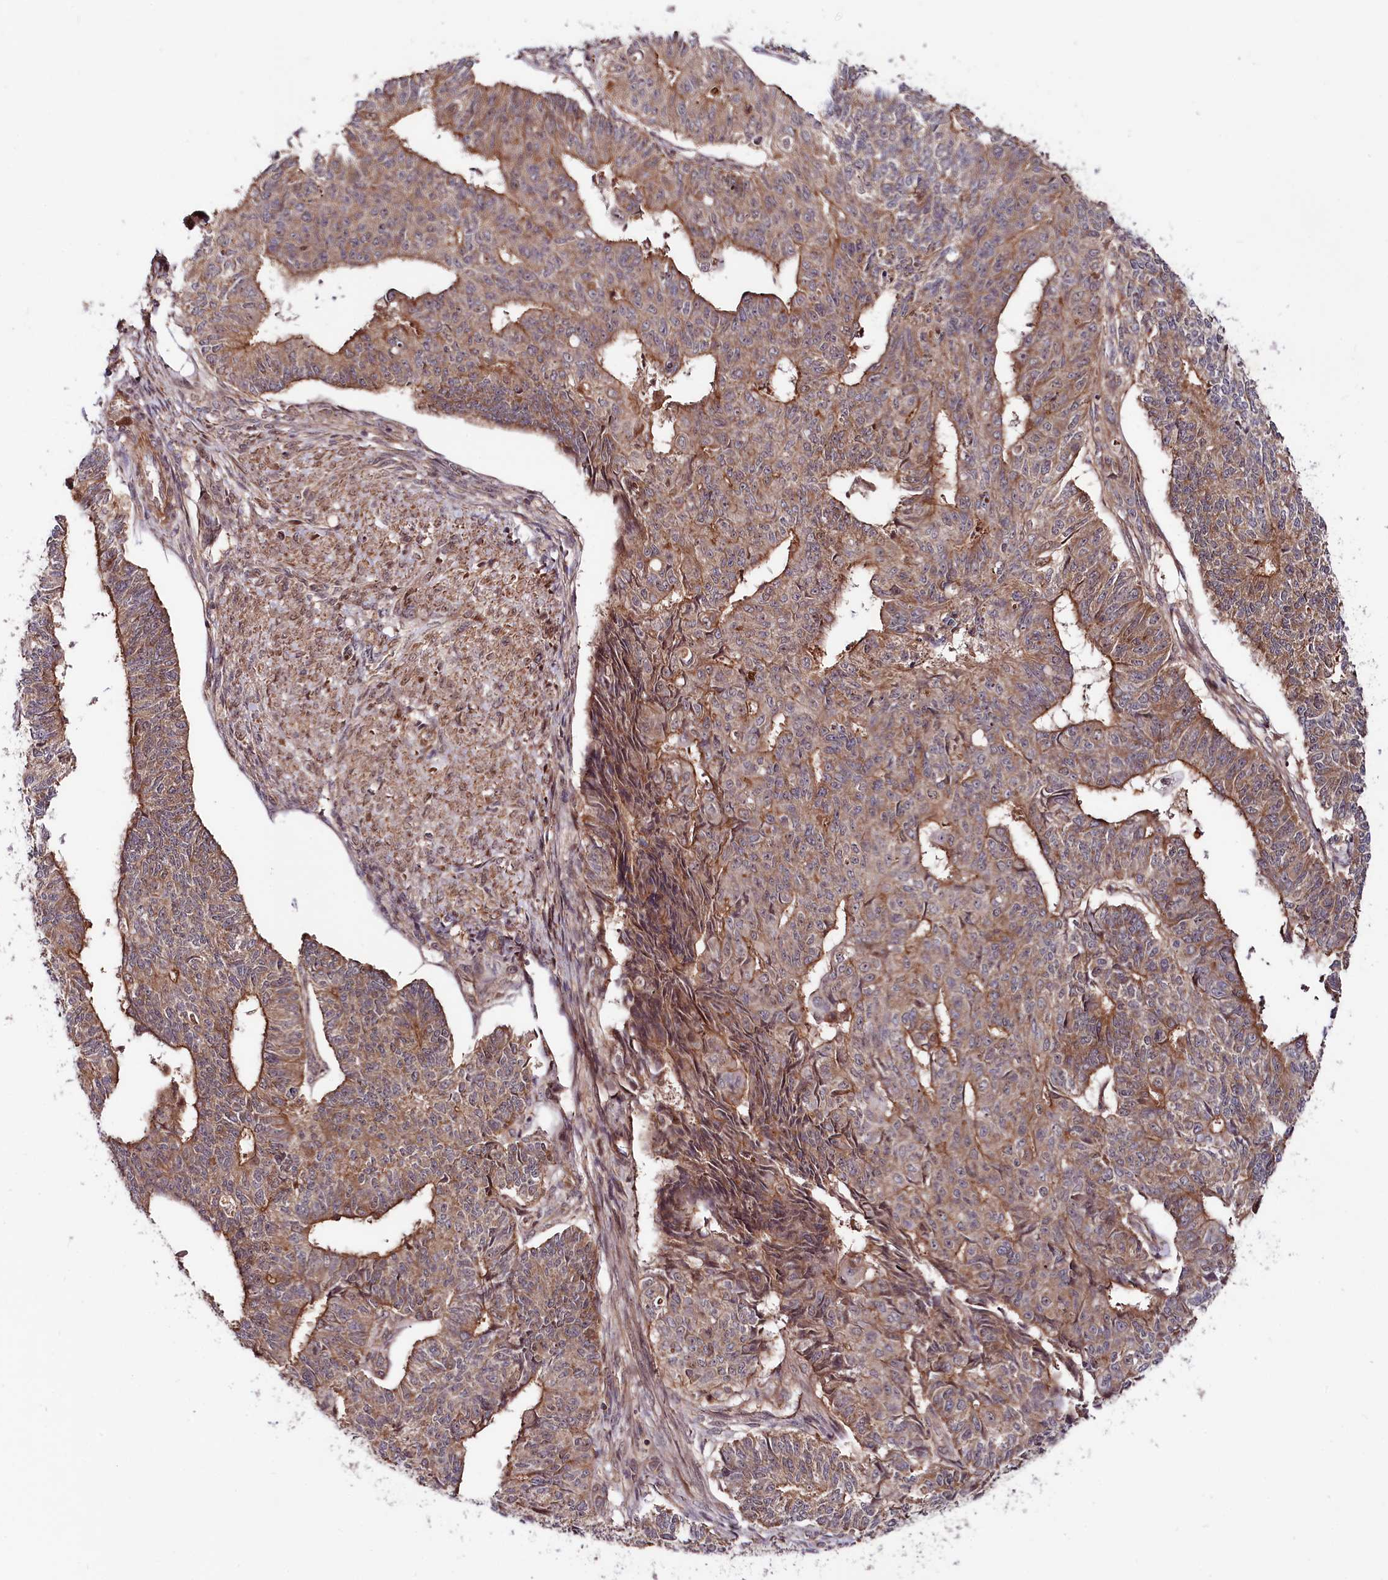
{"staining": {"intensity": "moderate", "quantity": ">75%", "location": "cytoplasmic/membranous"}, "tissue": "endometrial cancer", "cell_type": "Tumor cells", "image_type": "cancer", "snomed": [{"axis": "morphology", "description": "Adenocarcinoma, NOS"}, {"axis": "topography", "description": "Endometrium"}], "caption": "Human endometrial cancer (adenocarcinoma) stained with a protein marker reveals moderate staining in tumor cells.", "gene": "NEDD1", "patient": {"sex": "female", "age": 32}}